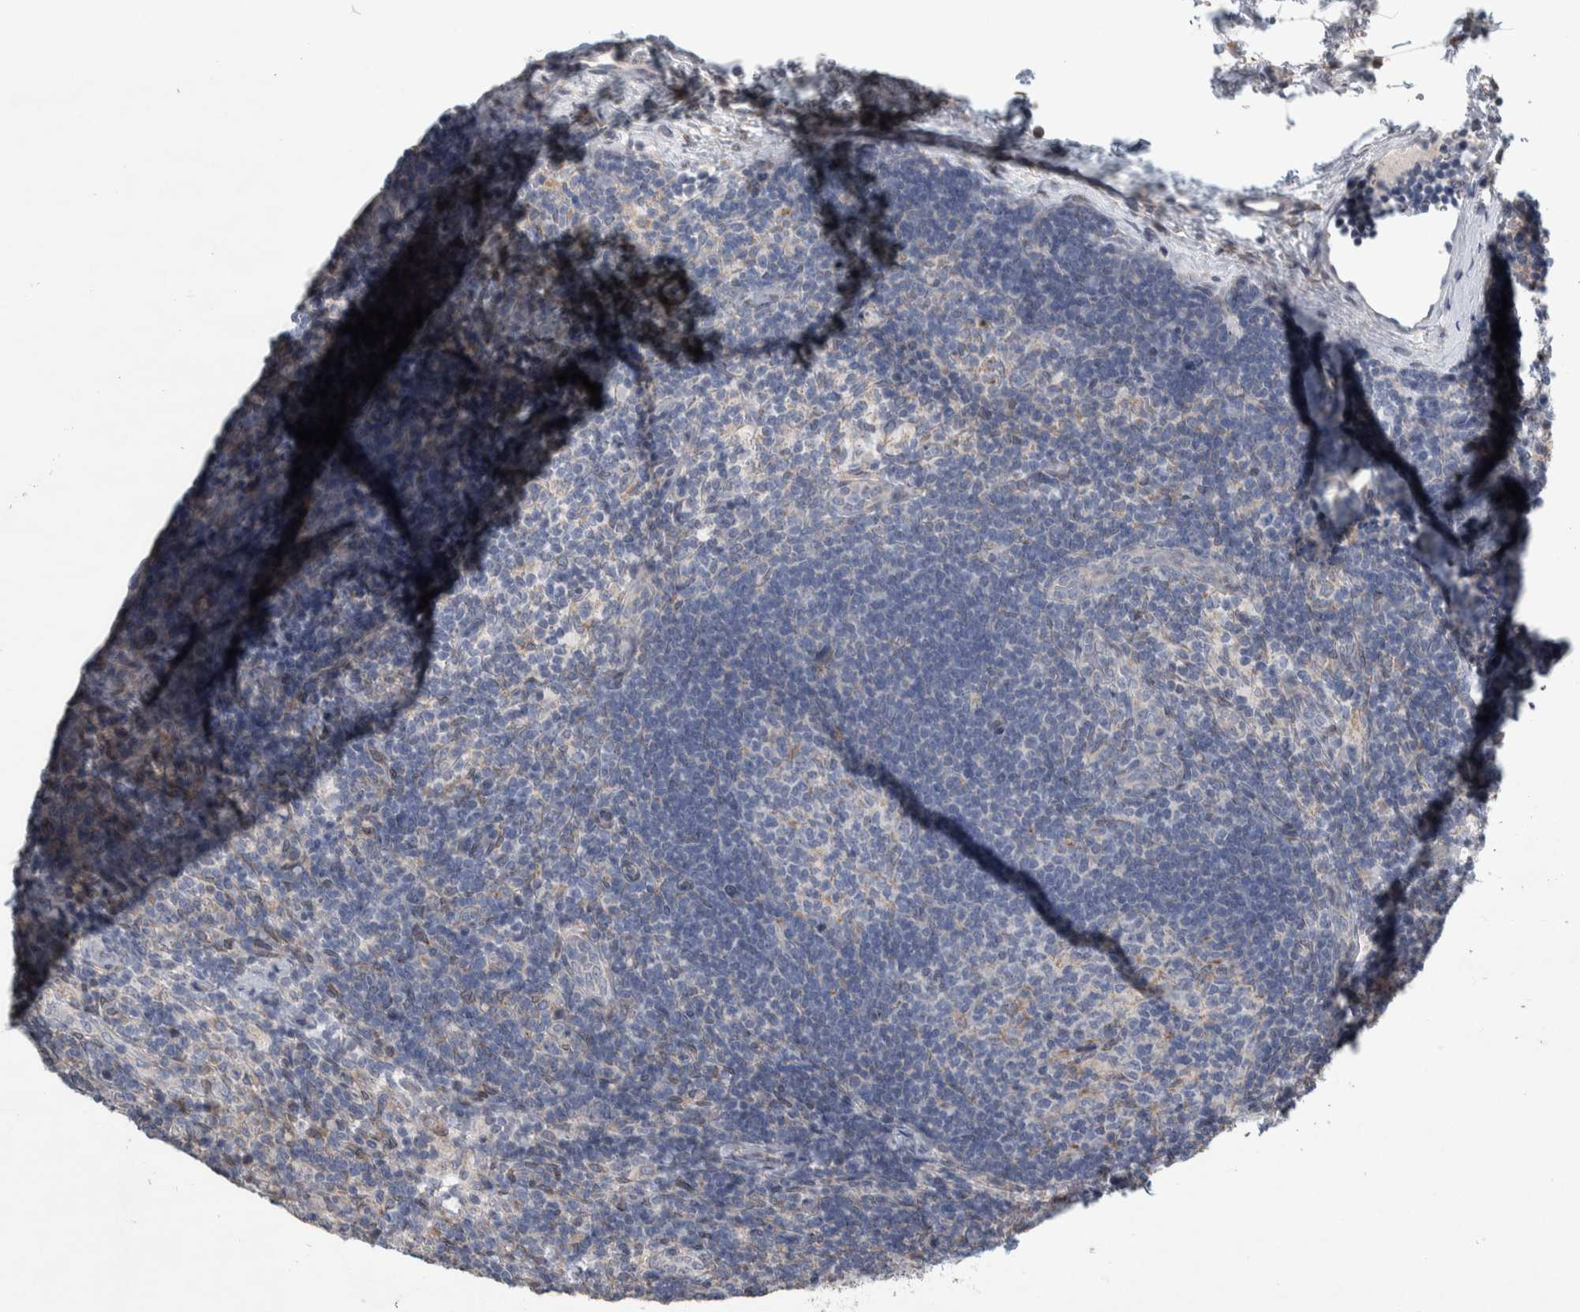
{"staining": {"intensity": "negative", "quantity": "none", "location": "none"}, "tissue": "lymph node", "cell_type": "Germinal center cells", "image_type": "normal", "snomed": [{"axis": "morphology", "description": "Normal tissue, NOS"}, {"axis": "topography", "description": "Lymph node"}], "caption": "This is an IHC image of unremarkable human lymph node. There is no staining in germinal center cells.", "gene": "SIGMAR1", "patient": {"sex": "female", "age": 22}}